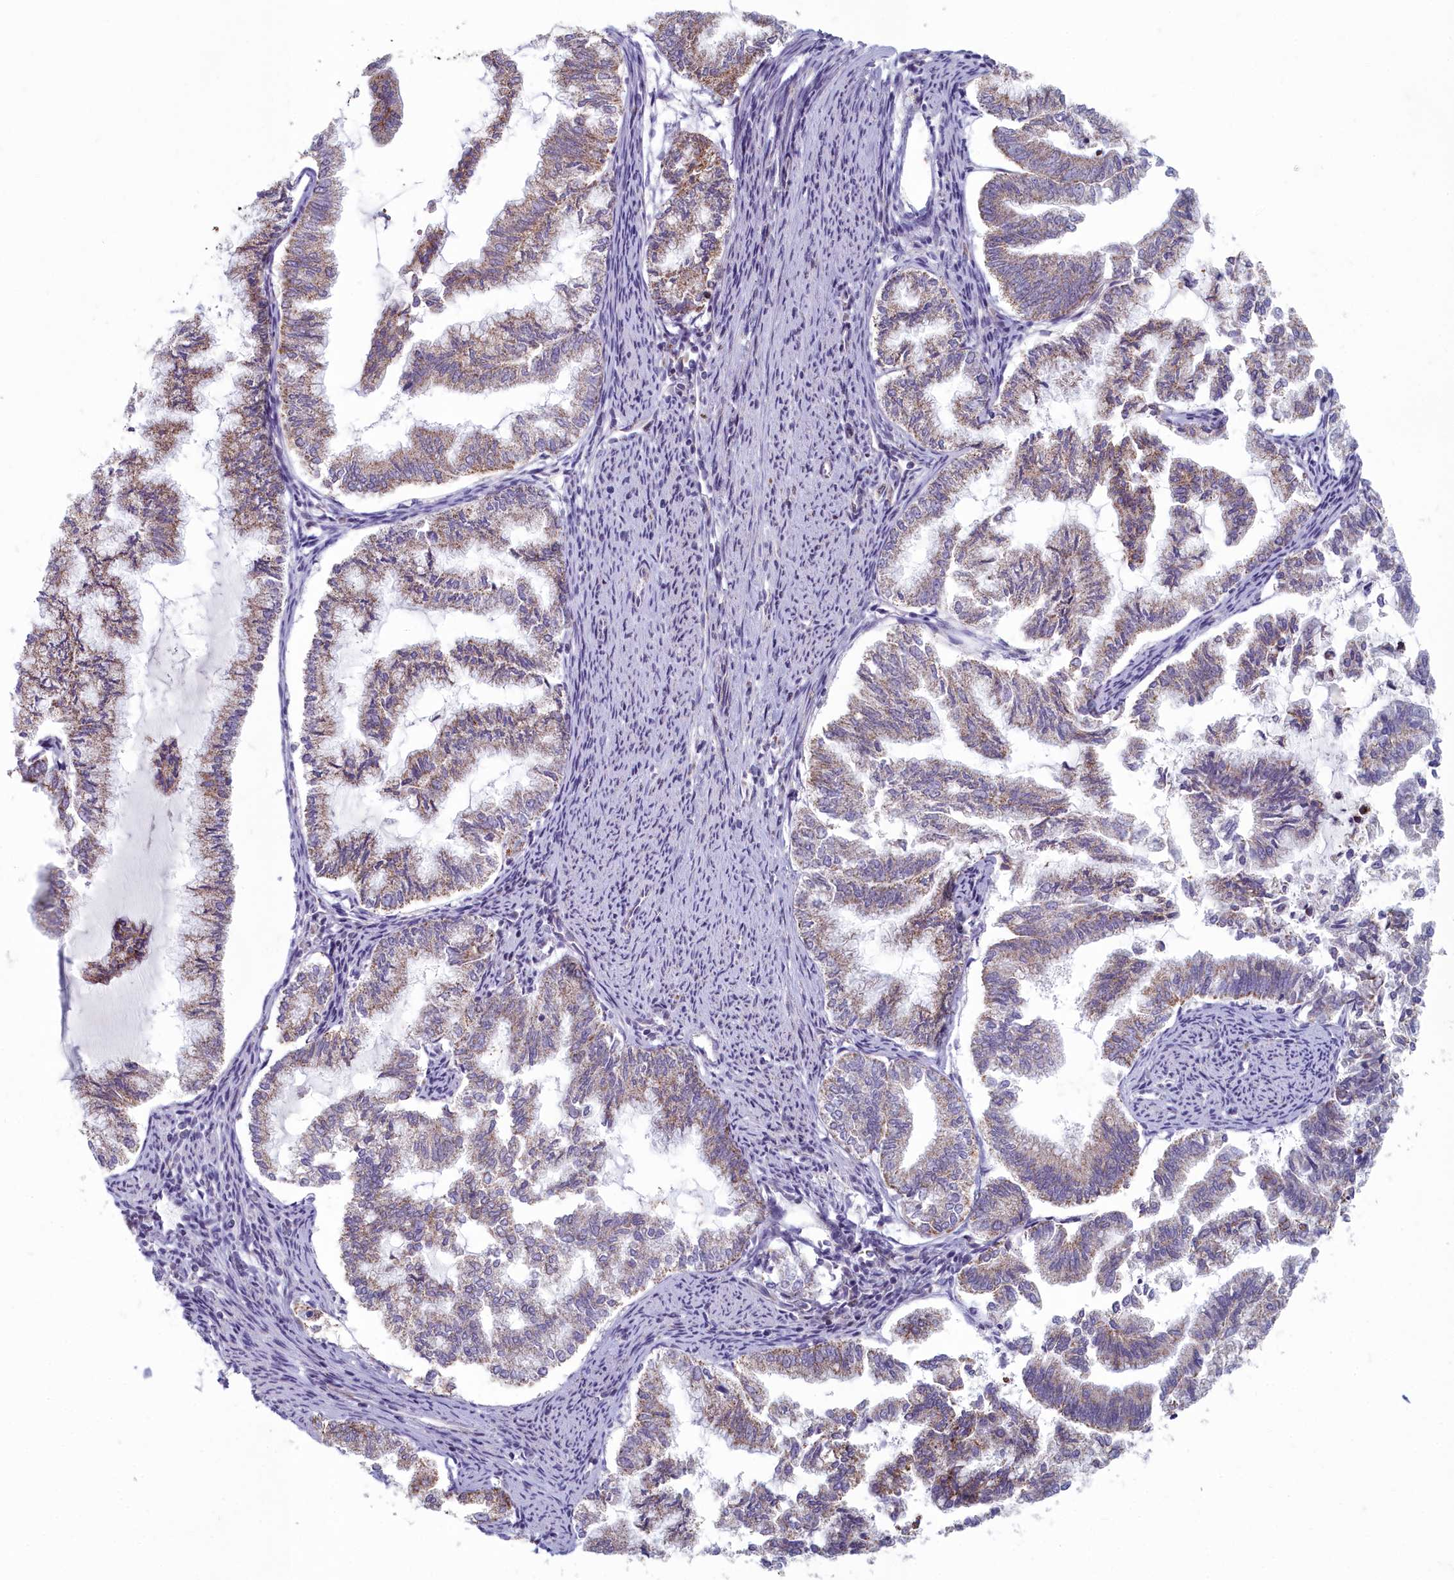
{"staining": {"intensity": "weak", "quantity": "<25%", "location": "cytoplasmic/membranous"}, "tissue": "endometrial cancer", "cell_type": "Tumor cells", "image_type": "cancer", "snomed": [{"axis": "morphology", "description": "Adenocarcinoma, NOS"}, {"axis": "topography", "description": "Endometrium"}], "caption": "This is a image of IHC staining of adenocarcinoma (endometrial), which shows no expression in tumor cells.", "gene": "INSYN2A", "patient": {"sex": "female", "age": 79}}